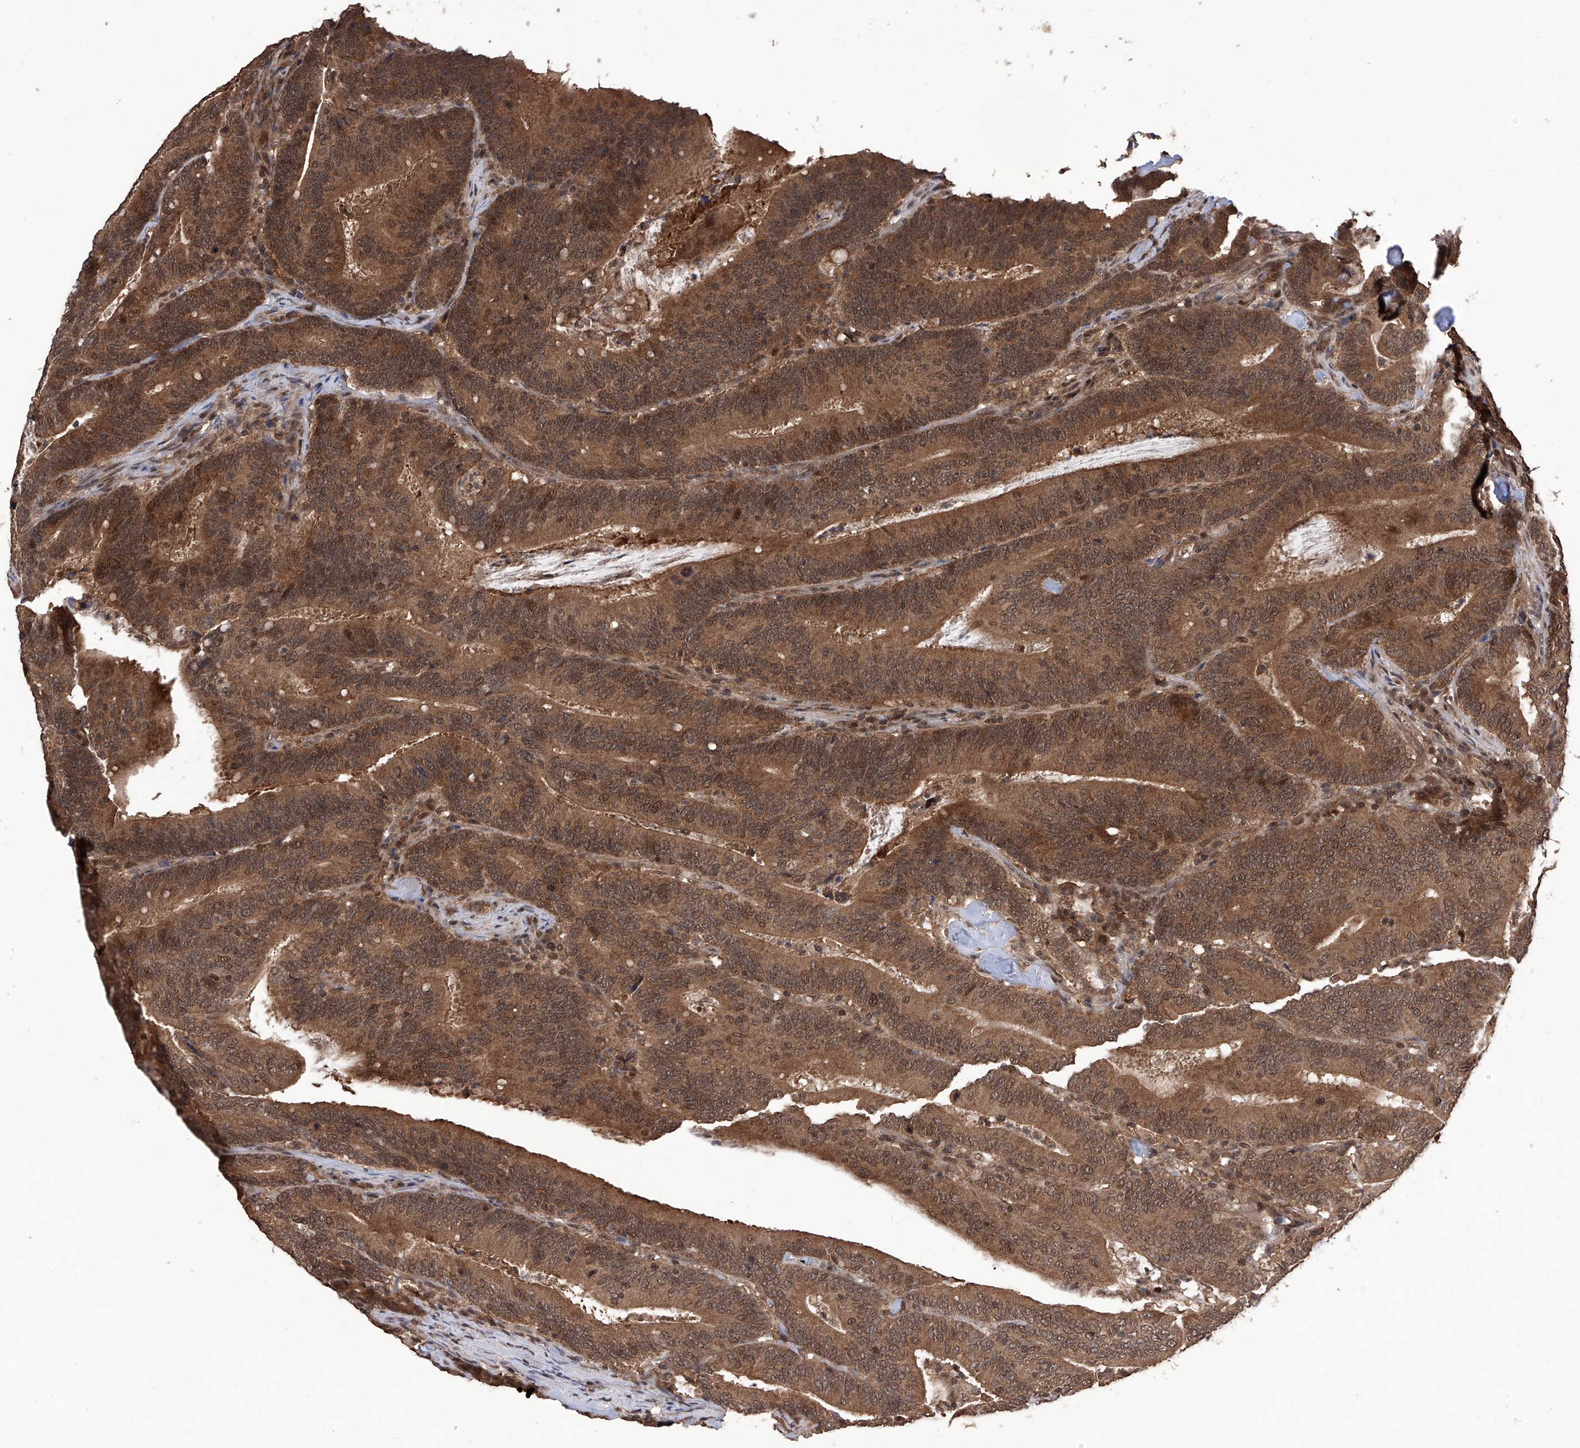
{"staining": {"intensity": "moderate", "quantity": ">75%", "location": "cytoplasmic/membranous,nuclear"}, "tissue": "colorectal cancer", "cell_type": "Tumor cells", "image_type": "cancer", "snomed": [{"axis": "morphology", "description": "Adenocarcinoma, NOS"}, {"axis": "topography", "description": "Colon"}], "caption": "Colorectal cancer stained with a brown dye exhibits moderate cytoplasmic/membranous and nuclear positive expression in about >75% of tumor cells.", "gene": "LYSMD4", "patient": {"sex": "female", "age": 66}}